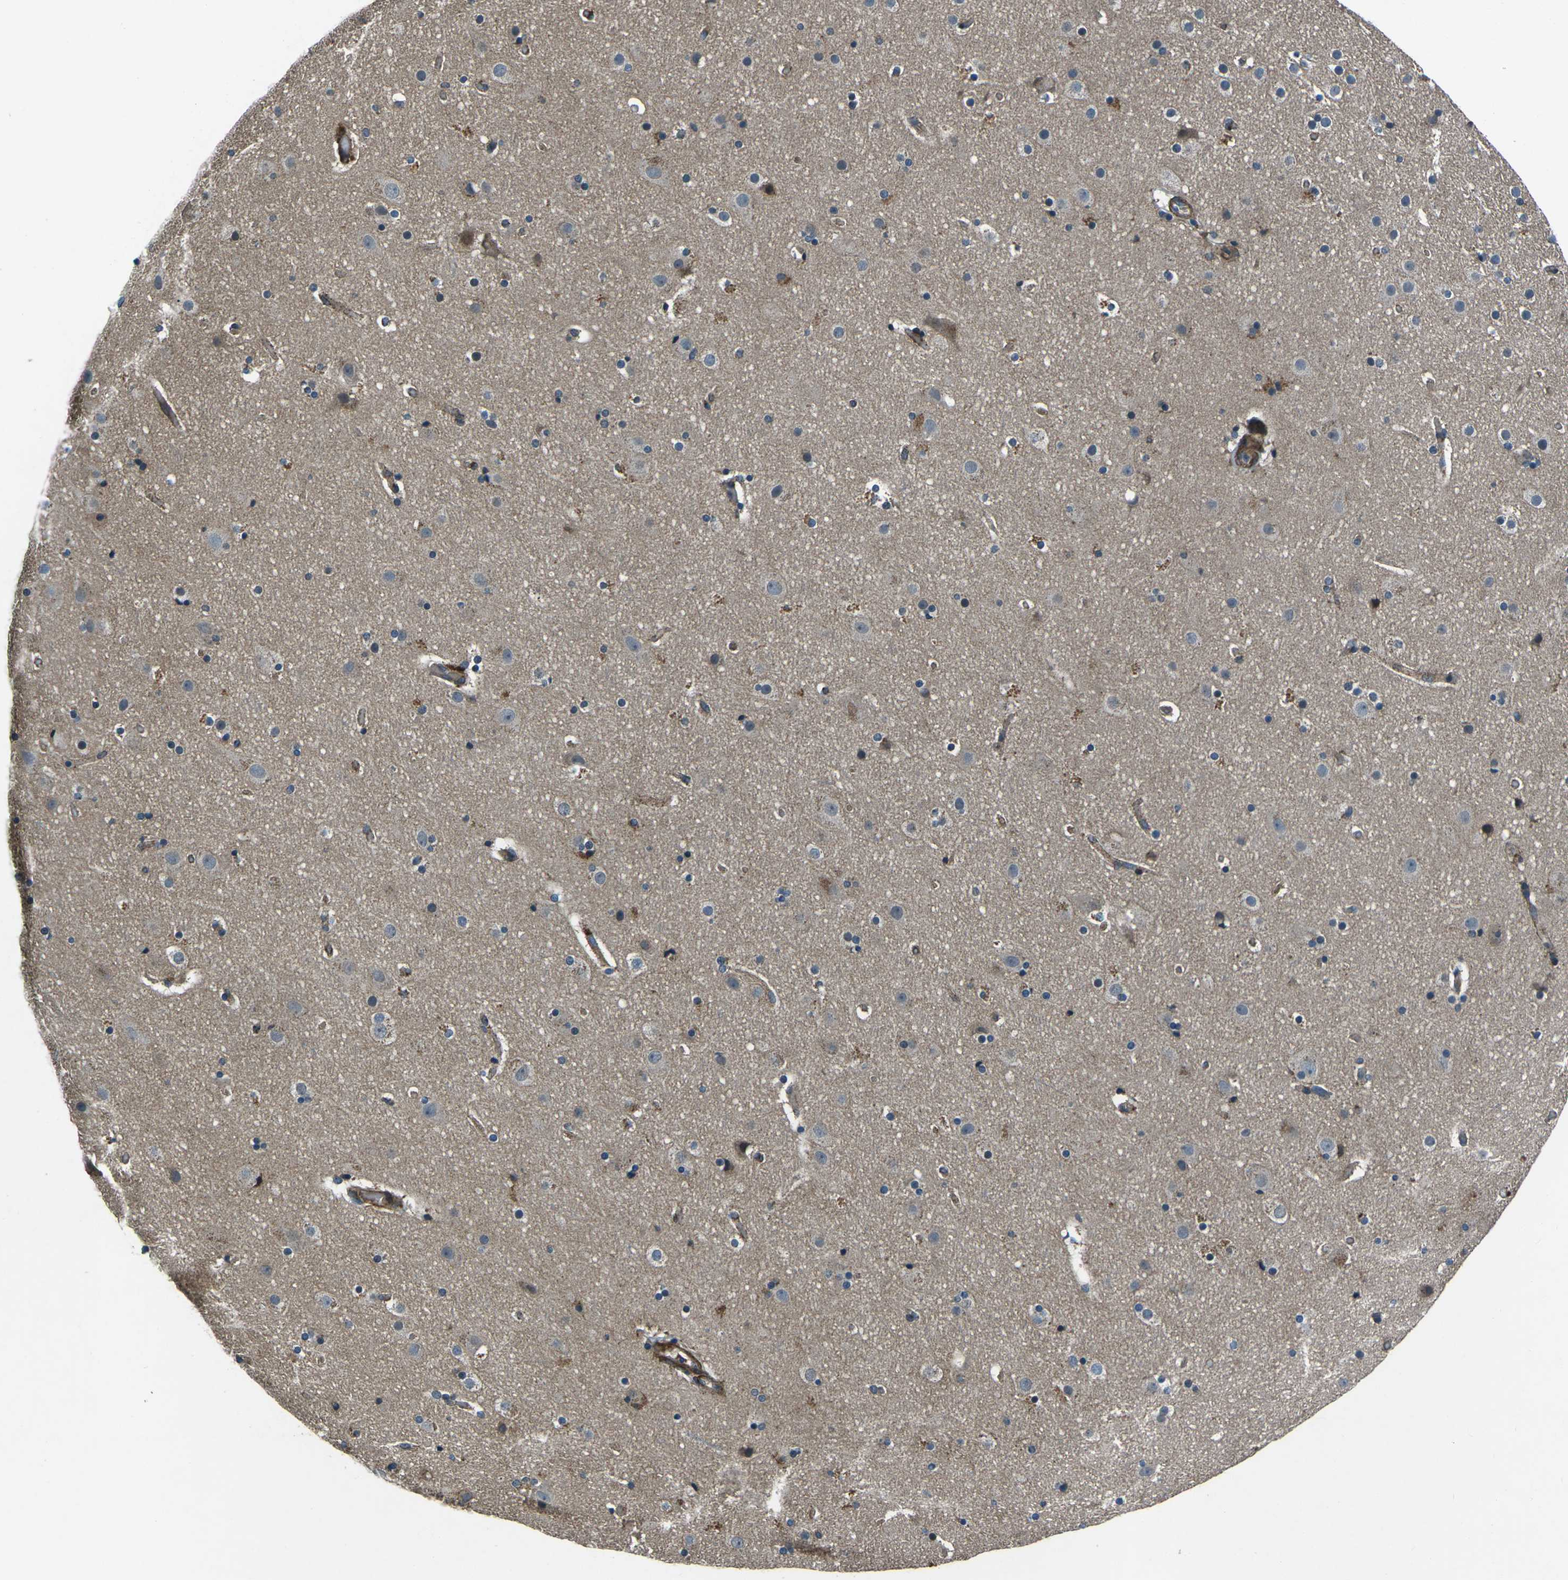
{"staining": {"intensity": "moderate", "quantity": ">75%", "location": "cytoplasmic/membranous"}, "tissue": "cerebral cortex", "cell_type": "Endothelial cells", "image_type": "normal", "snomed": [{"axis": "morphology", "description": "Normal tissue, NOS"}, {"axis": "topography", "description": "Cerebral cortex"}], "caption": "IHC of normal human cerebral cortex exhibits medium levels of moderate cytoplasmic/membranous expression in approximately >75% of endothelial cells. The protein of interest is shown in brown color, while the nuclei are stained blue.", "gene": "AFAP1", "patient": {"sex": "male", "age": 57}}